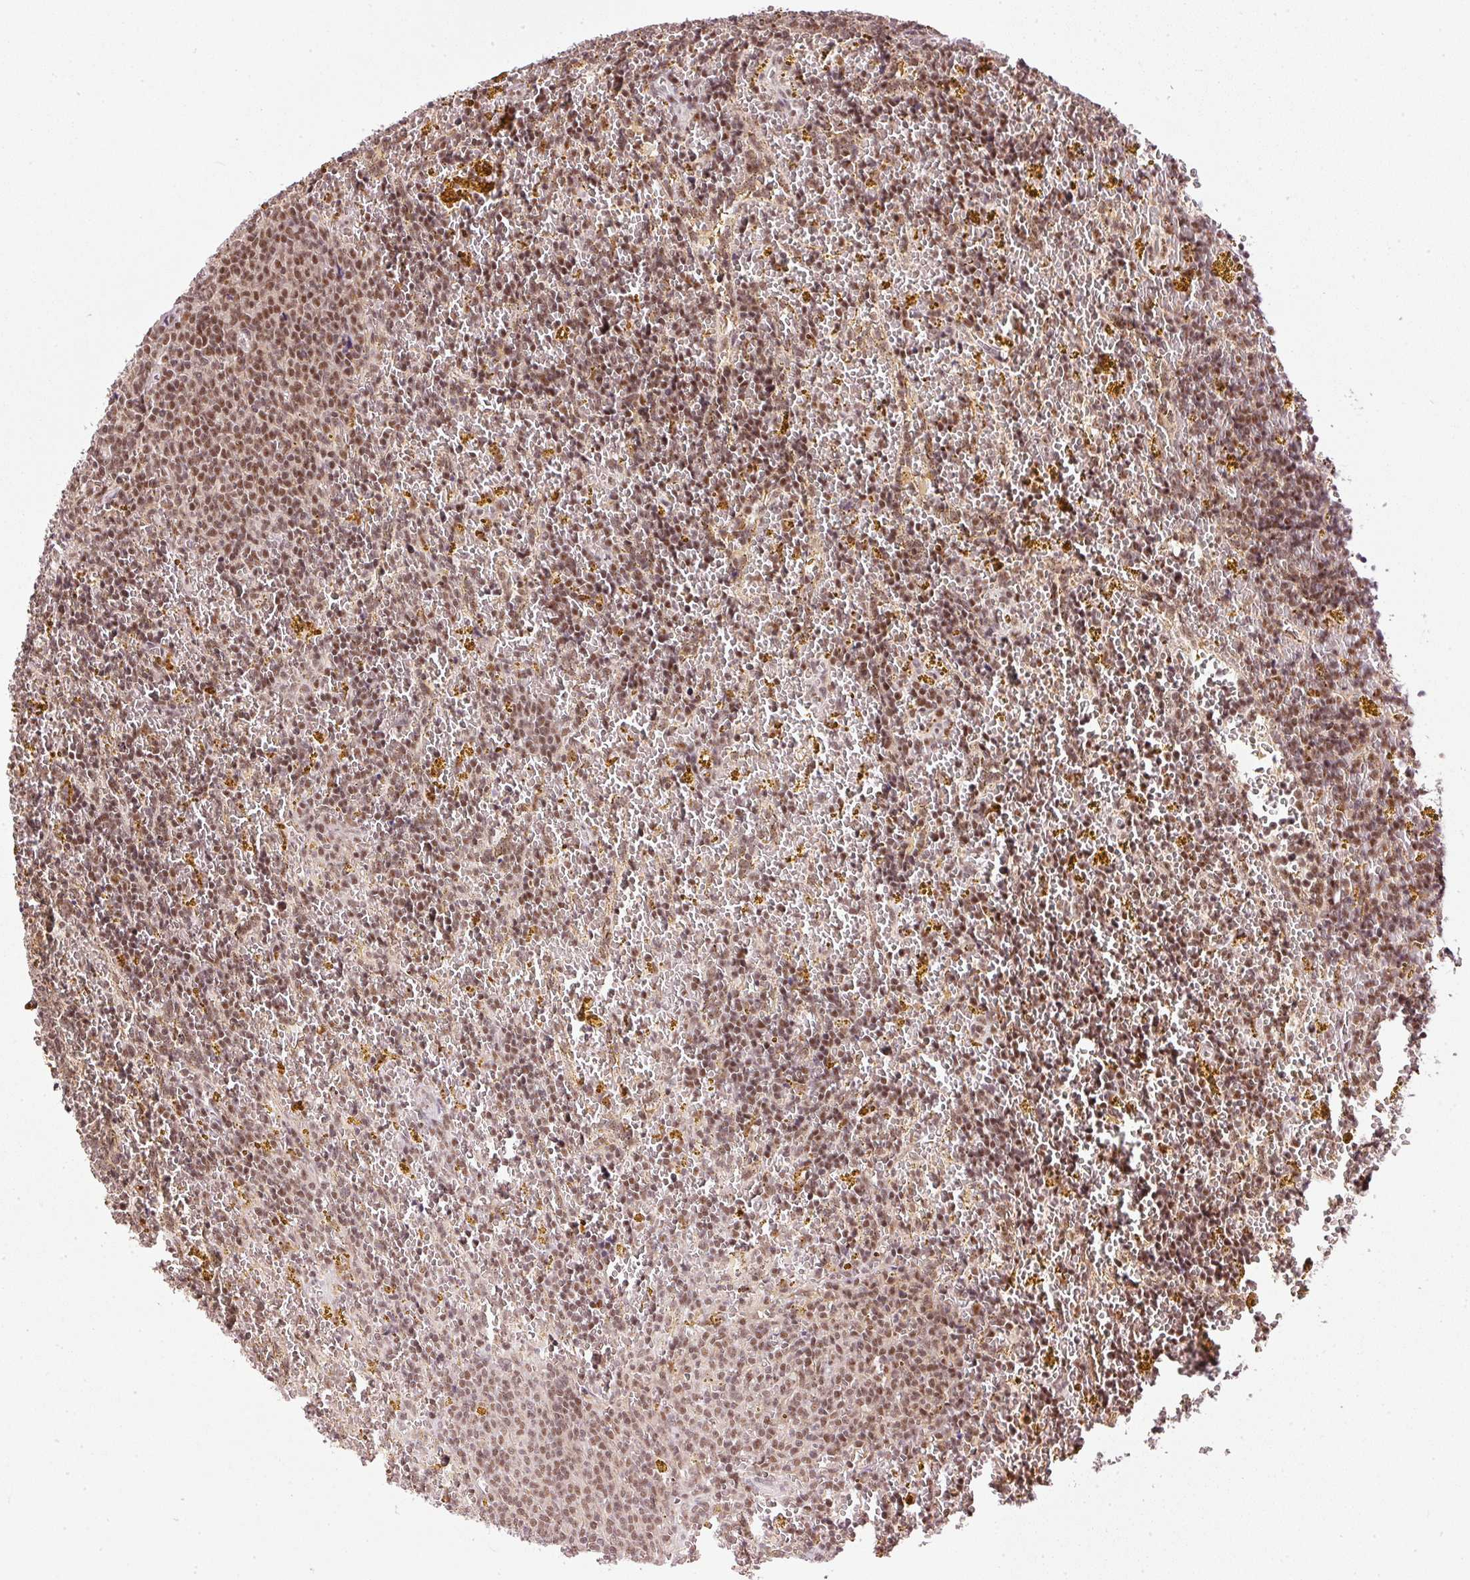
{"staining": {"intensity": "moderate", "quantity": ">75%", "location": "nuclear"}, "tissue": "lymphoma", "cell_type": "Tumor cells", "image_type": "cancer", "snomed": [{"axis": "morphology", "description": "Malignant lymphoma, non-Hodgkin's type, Low grade"}, {"axis": "topography", "description": "Spleen"}, {"axis": "topography", "description": "Lymph node"}], "caption": "Immunohistochemistry (IHC) of low-grade malignant lymphoma, non-Hodgkin's type displays medium levels of moderate nuclear expression in approximately >75% of tumor cells.", "gene": "THOC6", "patient": {"sex": "female", "age": 66}}